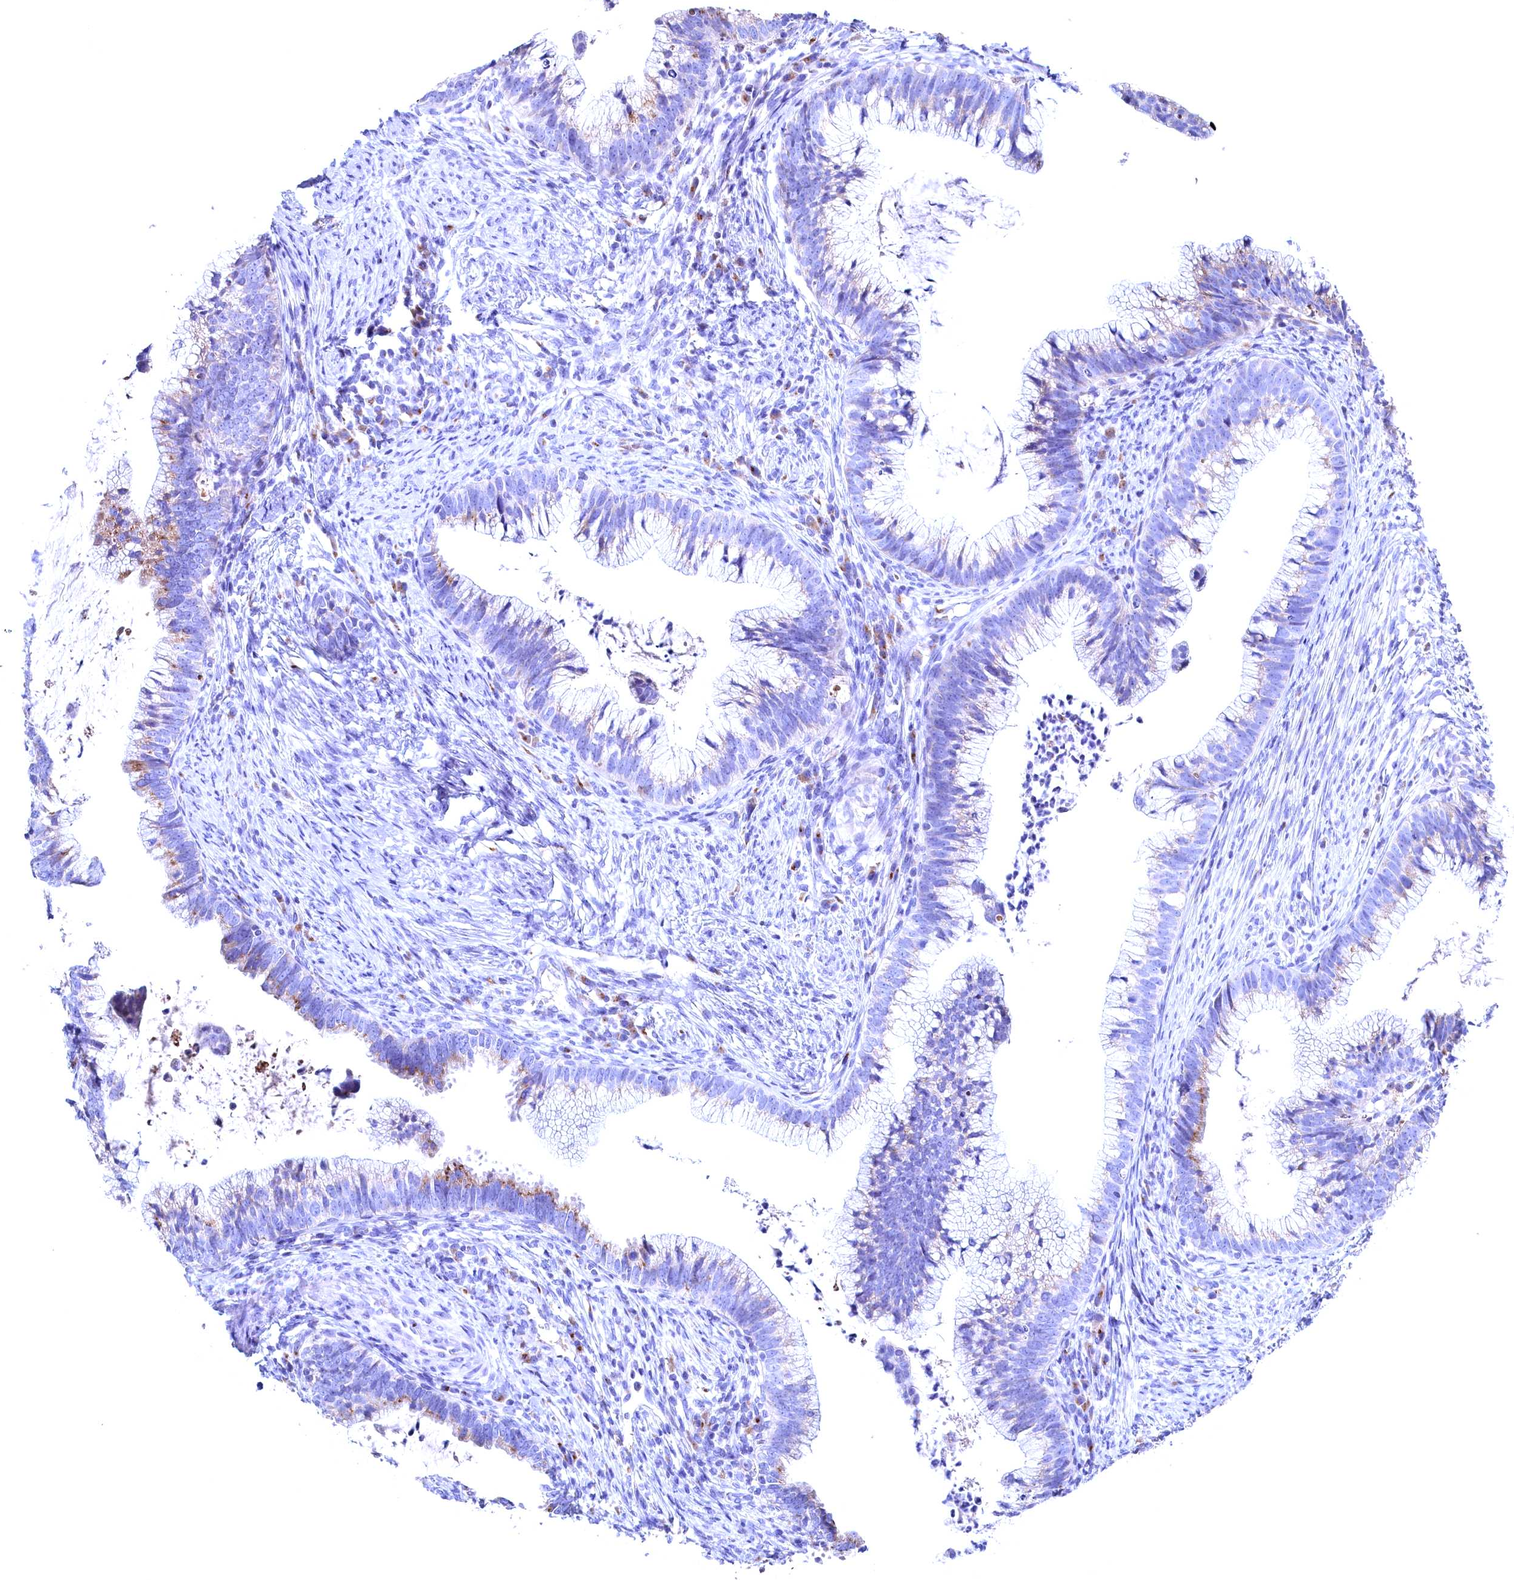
{"staining": {"intensity": "negative", "quantity": "none", "location": "none"}, "tissue": "cervical cancer", "cell_type": "Tumor cells", "image_type": "cancer", "snomed": [{"axis": "morphology", "description": "Adenocarcinoma, NOS"}, {"axis": "topography", "description": "Cervix"}], "caption": "Cervical cancer (adenocarcinoma) was stained to show a protein in brown. There is no significant positivity in tumor cells. (Brightfield microscopy of DAB (3,3'-diaminobenzidine) immunohistochemistry at high magnification).", "gene": "GPR108", "patient": {"sex": "female", "age": 36}}